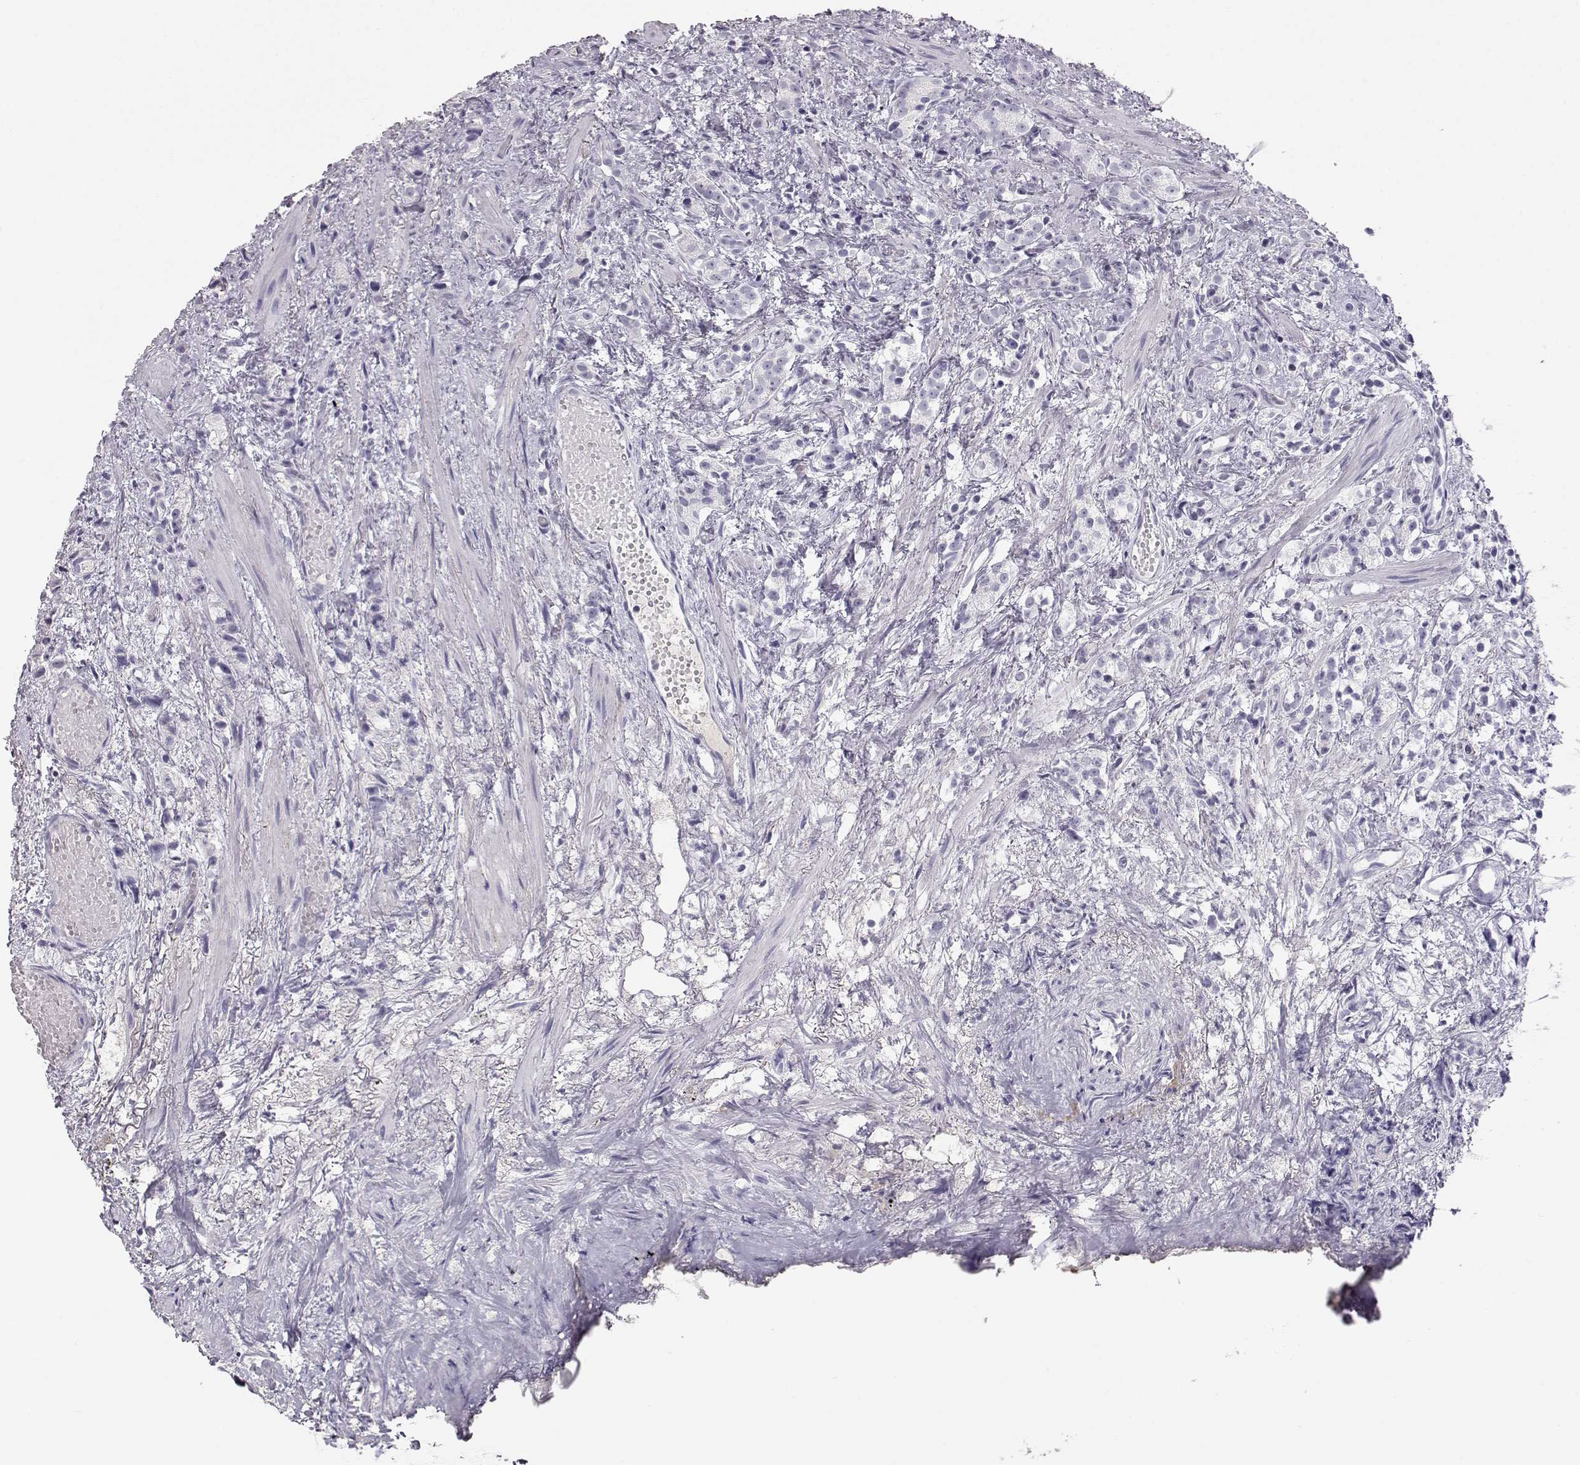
{"staining": {"intensity": "negative", "quantity": "none", "location": "none"}, "tissue": "prostate cancer", "cell_type": "Tumor cells", "image_type": "cancer", "snomed": [{"axis": "morphology", "description": "Adenocarcinoma, High grade"}, {"axis": "topography", "description": "Prostate"}], "caption": "High-grade adenocarcinoma (prostate) stained for a protein using immunohistochemistry shows no positivity tumor cells.", "gene": "KRTAP16-1", "patient": {"sex": "male", "age": 53}}